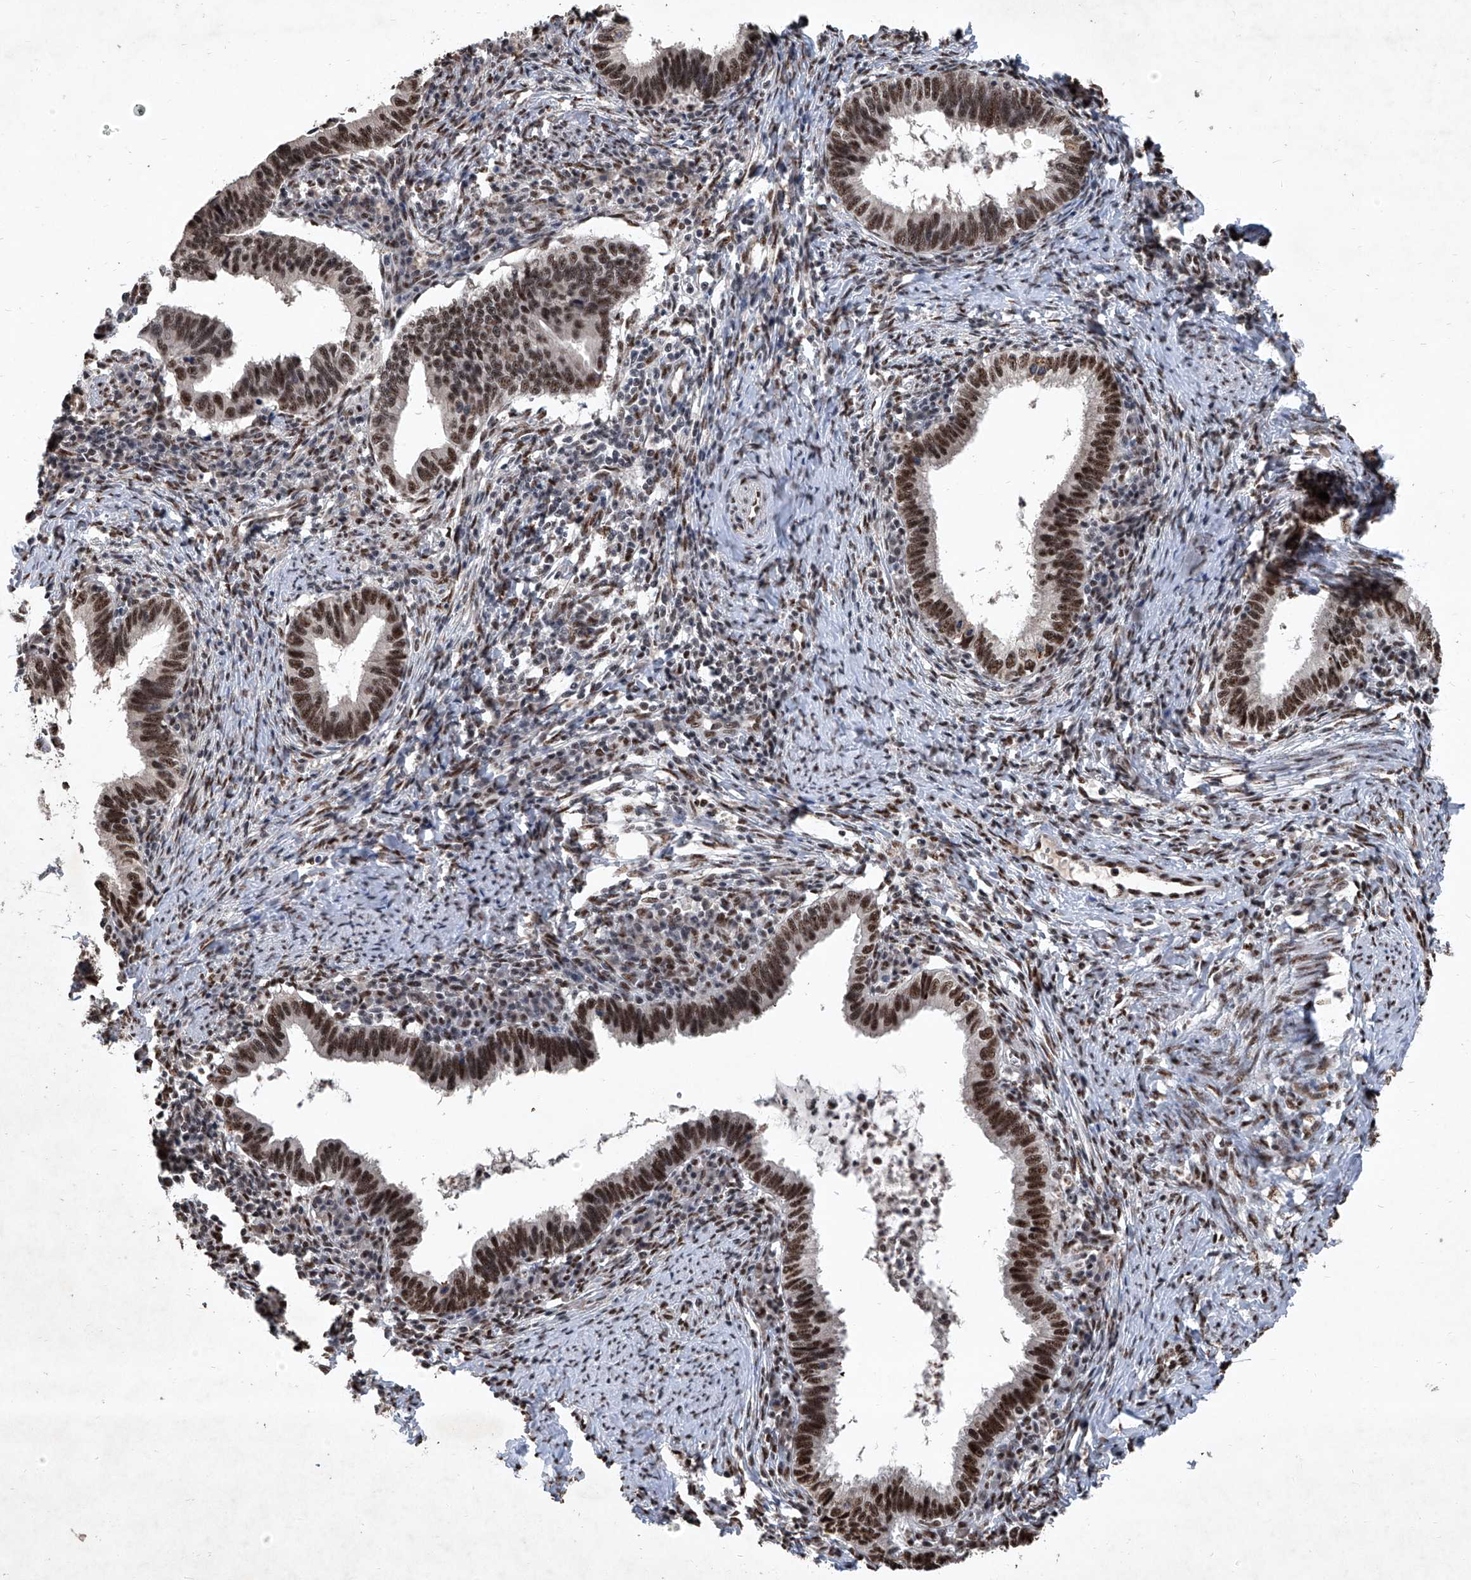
{"staining": {"intensity": "strong", "quantity": ">75%", "location": "nuclear"}, "tissue": "cervical cancer", "cell_type": "Tumor cells", "image_type": "cancer", "snomed": [{"axis": "morphology", "description": "Adenocarcinoma, NOS"}, {"axis": "topography", "description": "Cervix"}], "caption": "The histopathology image demonstrates staining of cervical cancer (adenocarcinoma), revealing strong nuclear protein staining (brown color) within tumor cells. (IHC, brightfield microscopy, high magnification).", "gene": "DDX39B", "patient": {"sex": "female", "age": 36}}